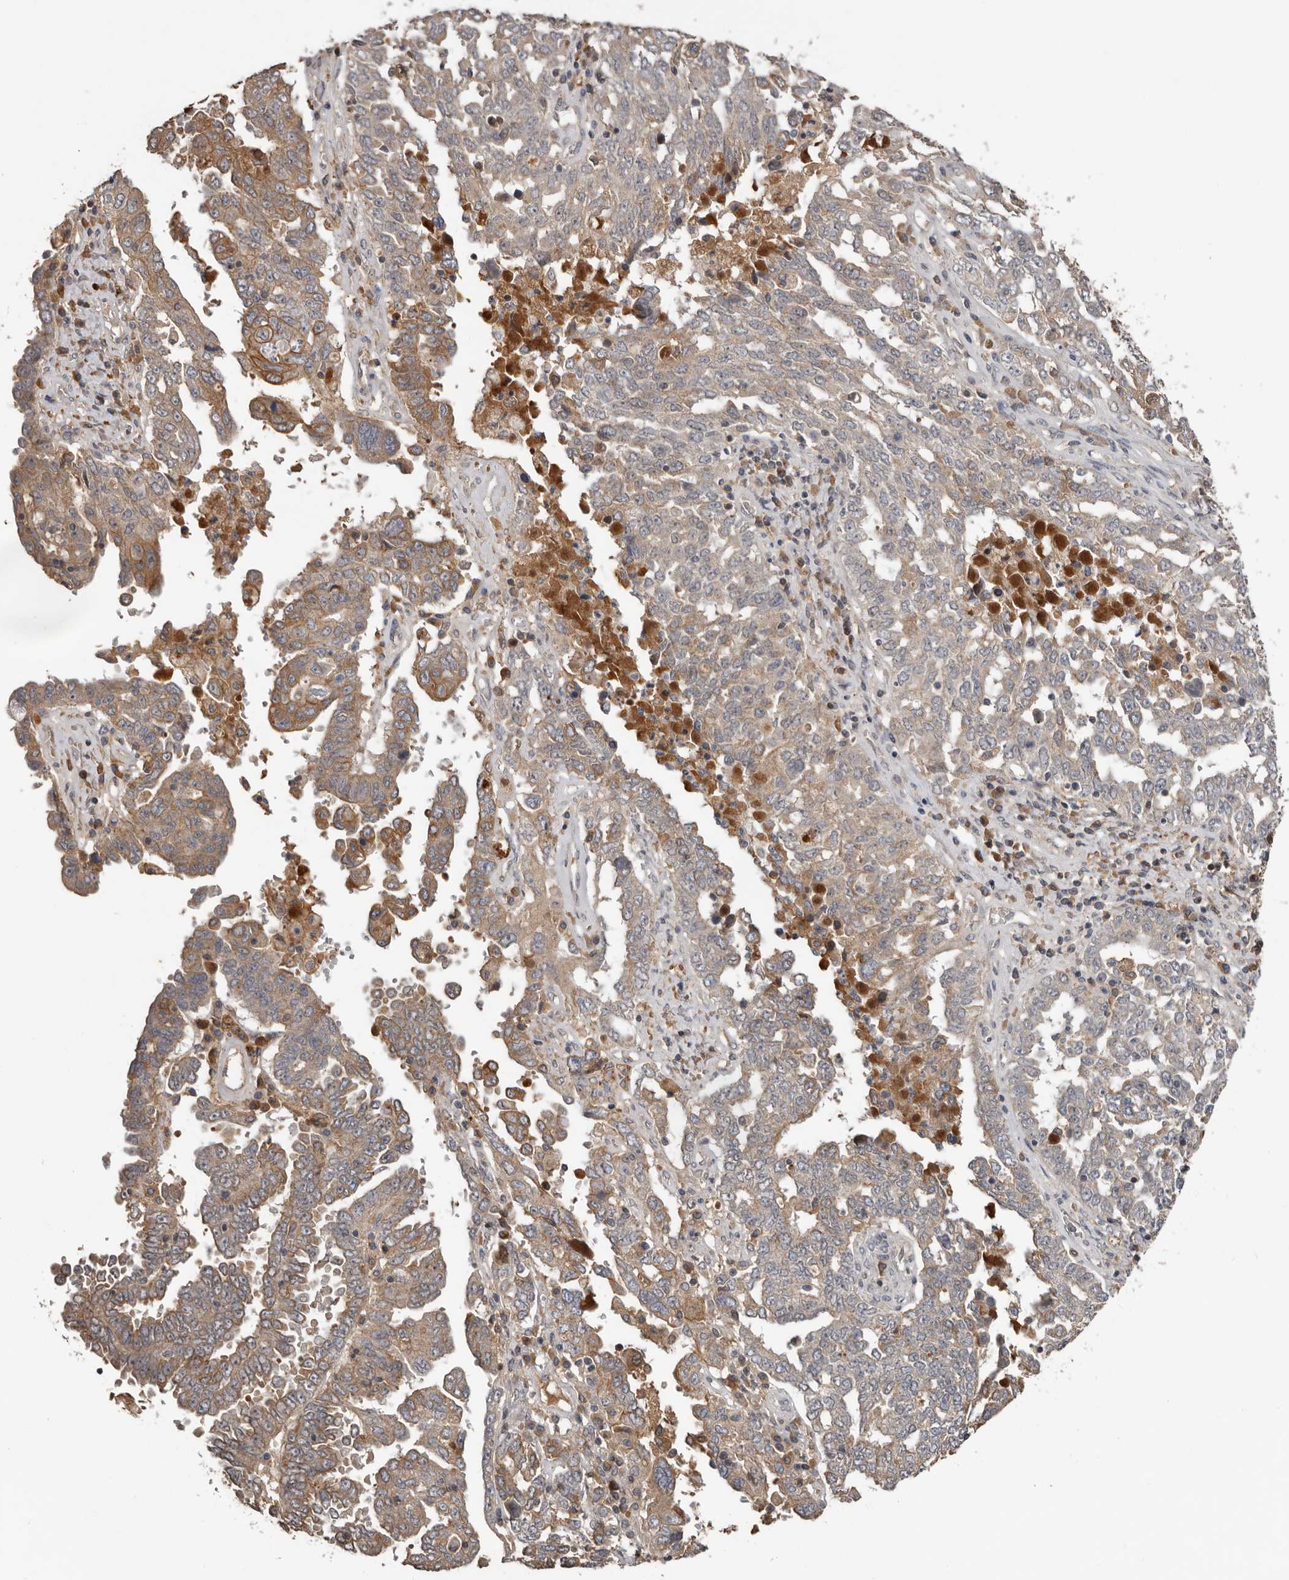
{"staining": {"intensity": "moderate", "quantity": "<25%", "location": "cytoplasmic/membranous"}, "tissue": "ovarian cancer", "cell_type": "Tumor cells", "image_type": "cancer", "snomed": [{"axis": "morphology", "description": "Carcinoma, endometroid"}, {"axis": "topography", "description": "Ovary"}], "caption": "Ovarian cancer stained for a protein (brown) reveals moderate cytoplasmic/membranous positive positivity in approximately <25% of tumor cells.", "gene": "NMUR1", "patient": {"sex": "female", "age": 62}}